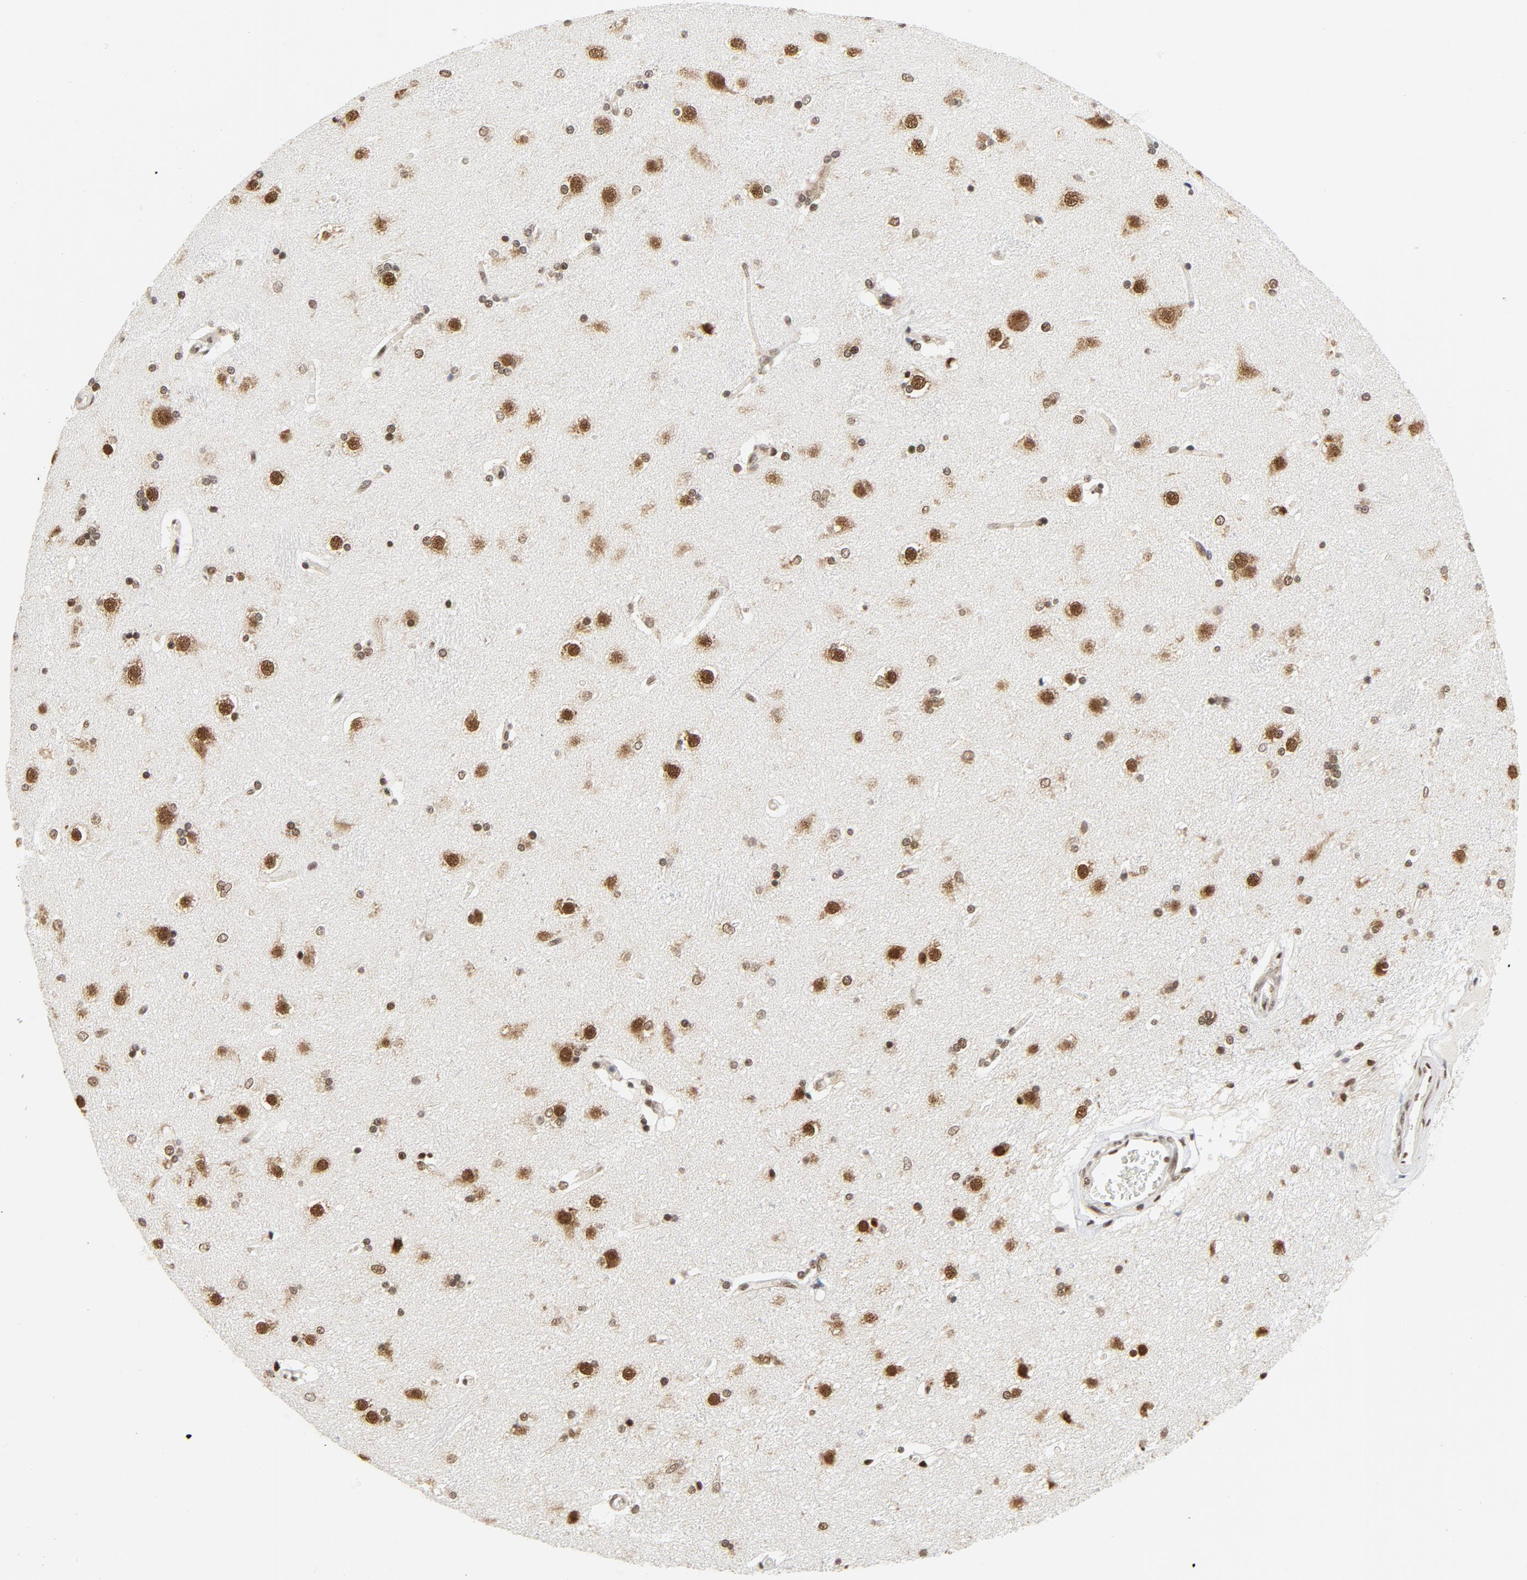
{"staining": {"intensity": "strong", "quantity": "25%-75%", "location": "nuclear"}, "tissue": "caudate", "cell_type": "Glial cells", "image_type": "normal", "snomed": [{"axis": "morphology", "description": "Normal tissue, NOS"}, {"axis": "topography", "description": "Lateral ventricle wall"}], "caption": "Immunohistochemistry (DAB (3,3'-diaminobenzidine)) staining of benign human caudate demonstrates strong nuclear protein positivity in approximately 25%-75% of glial cells.", "gene": "ERCC1", "patient": {"sex": "female", "age": 19}}